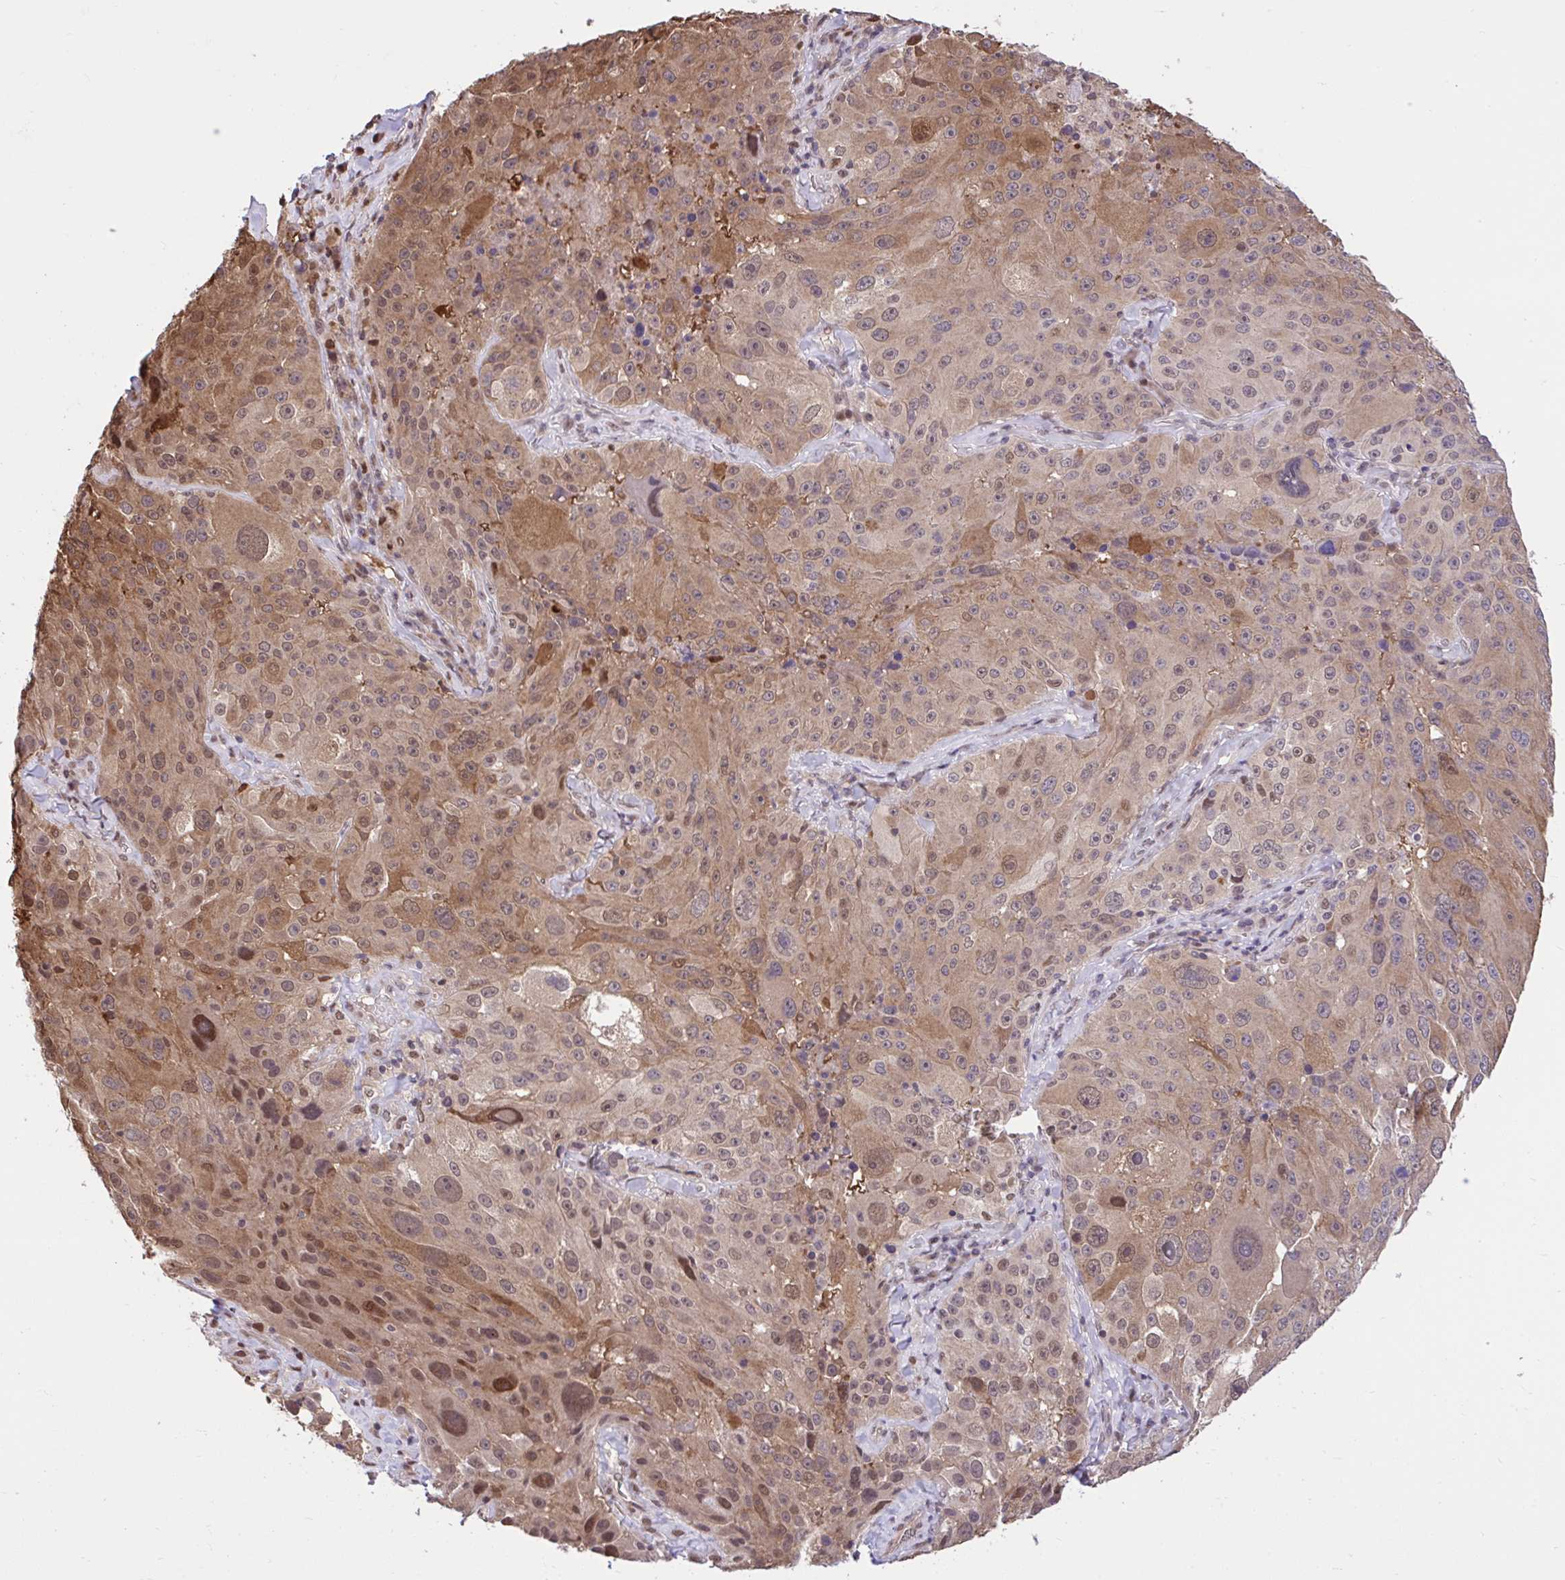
{"staining": {"intensity": "moderate", "quantity": ">75%", "location": "cytoplasmic/membranous,nuclear"}, "tissue": "melanoma", "cell_type": "Tumor cells", "image_type": "cancer", "snomed": [{"axis": "morphology", "description": "Malignant melanoma, Metastatic site"}, {"axis": "topography", "description": "Lymph node"}], "caption": "This image exhibits IHC staining of melanoma, with medium moderate cytoplasmic/membranous and nuclear expression in approximately >75% of tumor cells.", "gene": "GLIS3", "patient": {"sex": "male", "age": 62}}